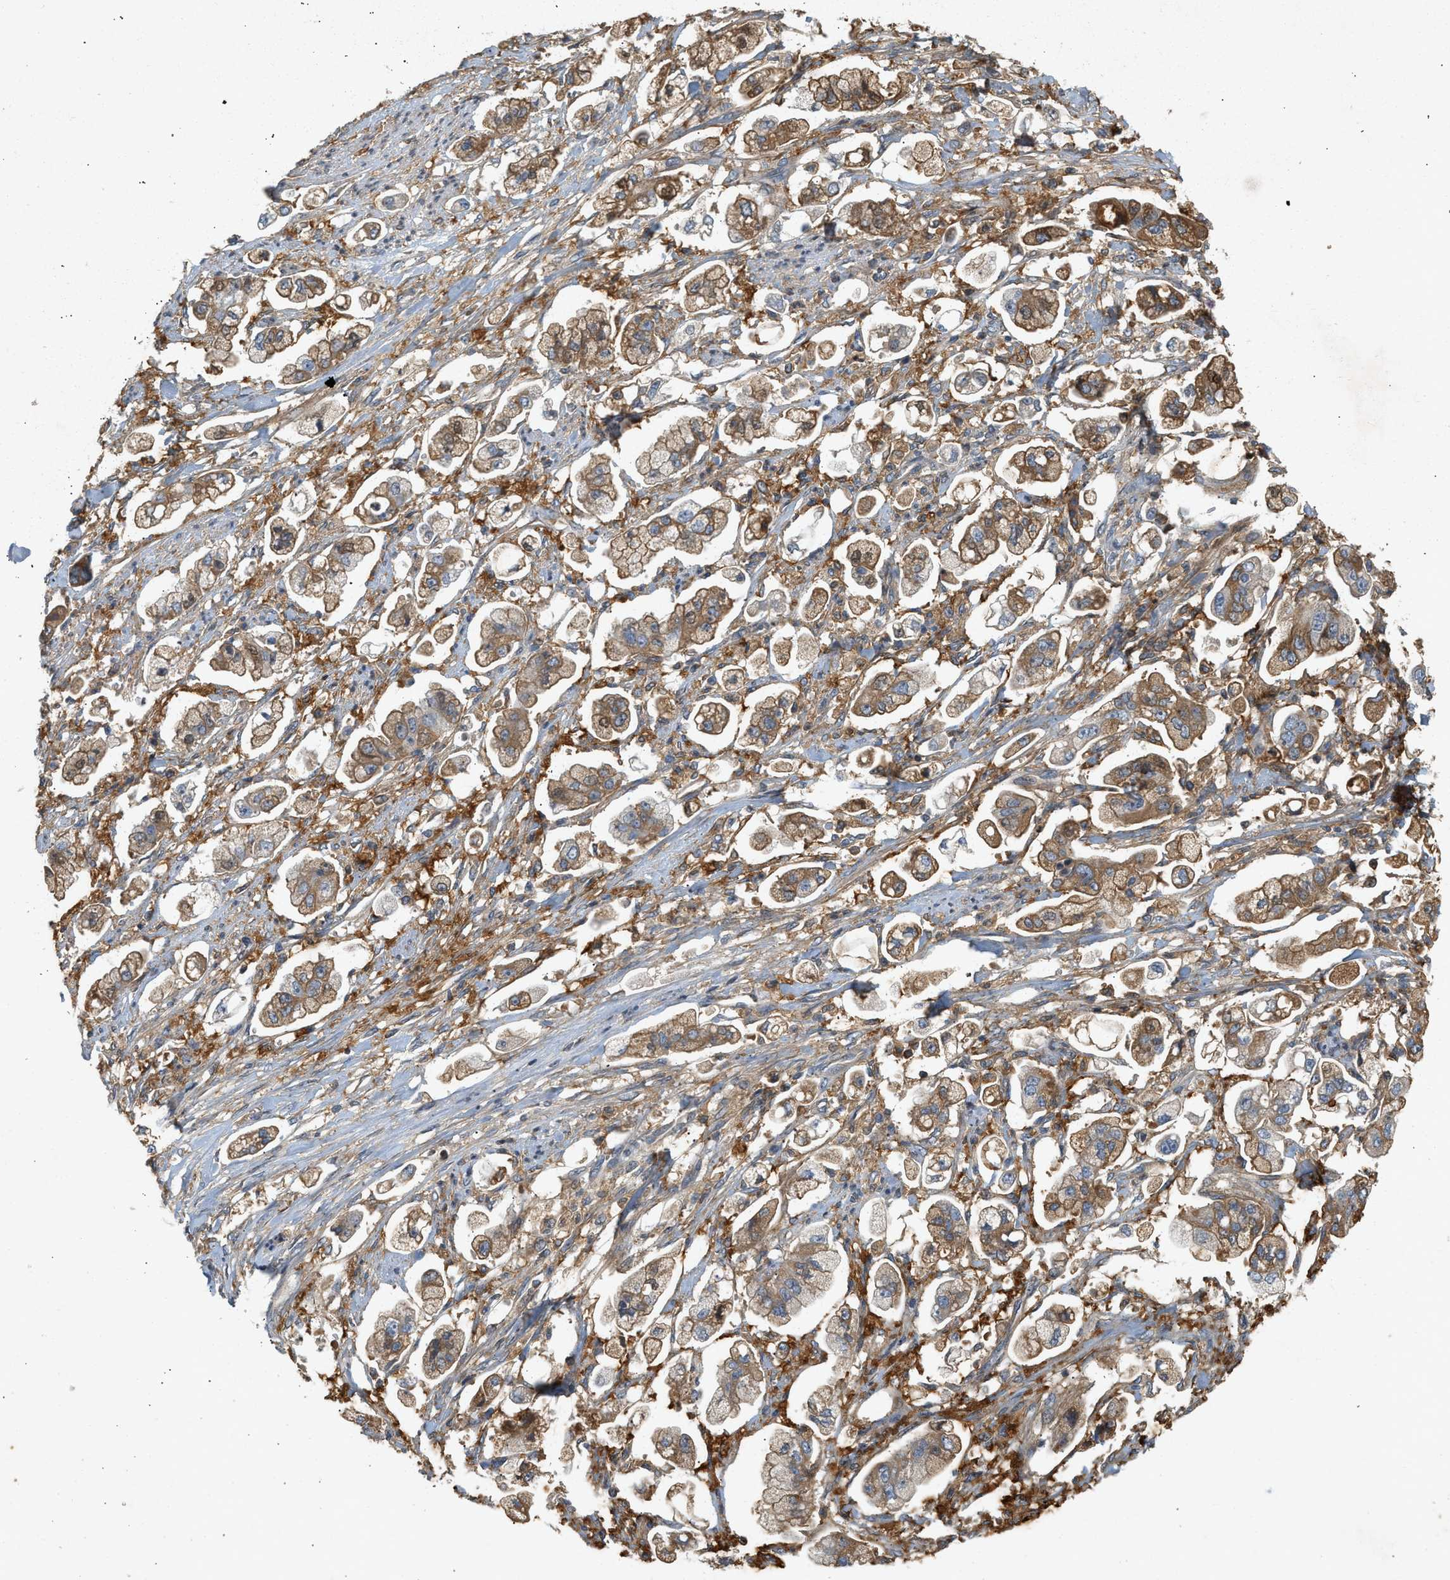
{"staining": {"intensity": "moderate", "quantity": ">75%", "location": "cytoplasmic/membranous"}, "tissue": "stomach cancer", "cell_type": "Tumor cells", "image_type": "cancer", "snomed": [{"axis": "morphology", "description": "Adenocarcinoma, NOS"}, {"axis": "topography", "description": "Stomach"}], "caption": "Tumor cells show moderate cytoplasmic/membranous staining in approximately >75% of cells in adenocarcinoma (stomach).", "gene": "F8", "patient": {"sex": "male", "age": 62}}